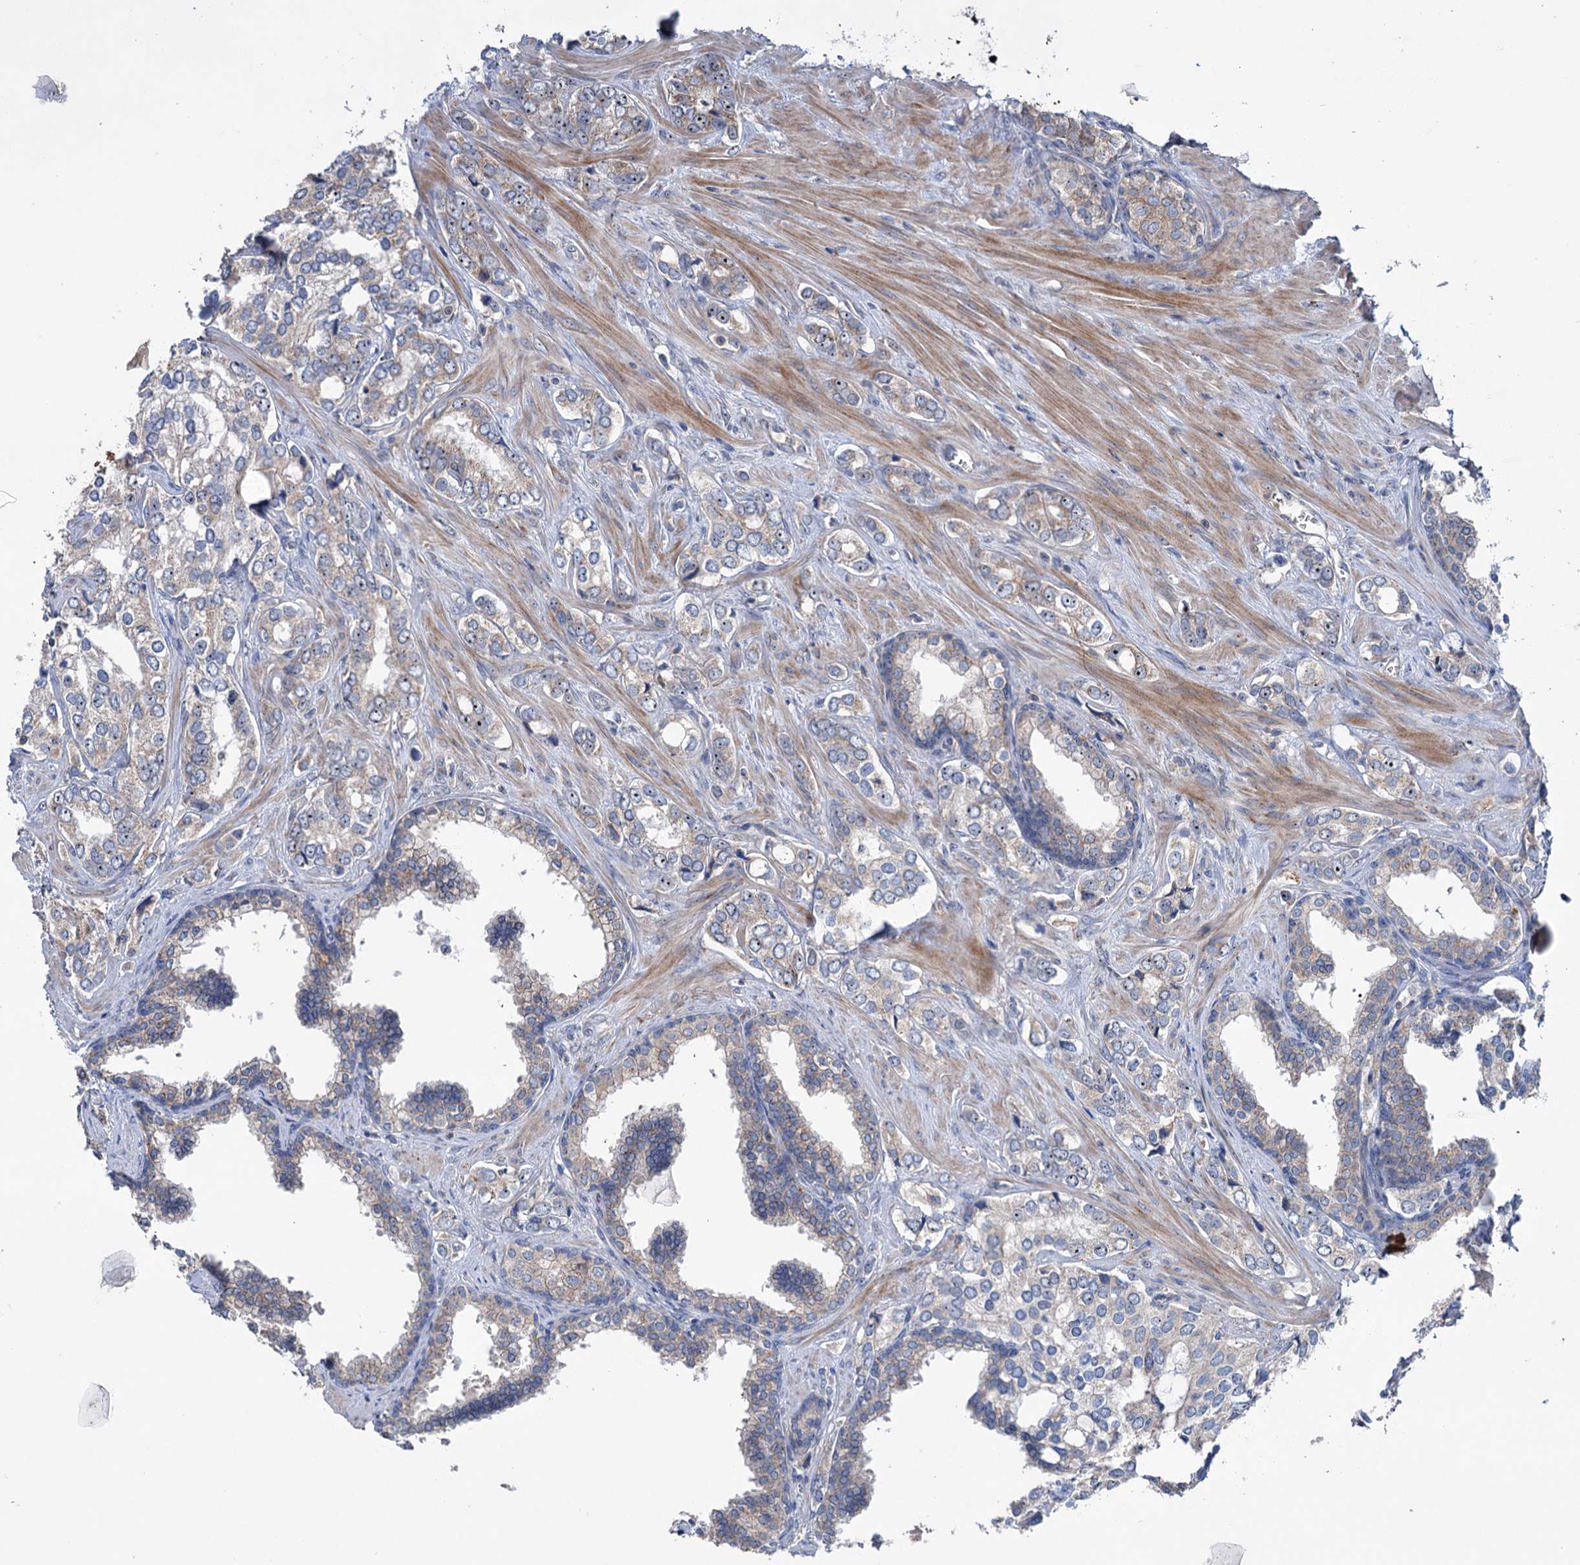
{"staining": {"intensity": "weak", "quantity": "<25%", "location": "cytoplasmic/membranous,nuclear"}, "tissue": "prostate cancer", "cell_type": "Tumor cells", "image_type": "cancer", "snomed": [{"axis": "morphology", "description": "Adenocarcinoma, High grade"}, {"axis": "topography", "description": "Prostate"}], "caption": "This micrograph is of prostate cancer stained with immunohistochemistry to label a protein in brown with the nuclei are counter-stained blue. There is no staining in tumor cells.", "gene": "HTR3B", "patient": {"sex": "male", "age": 66}}